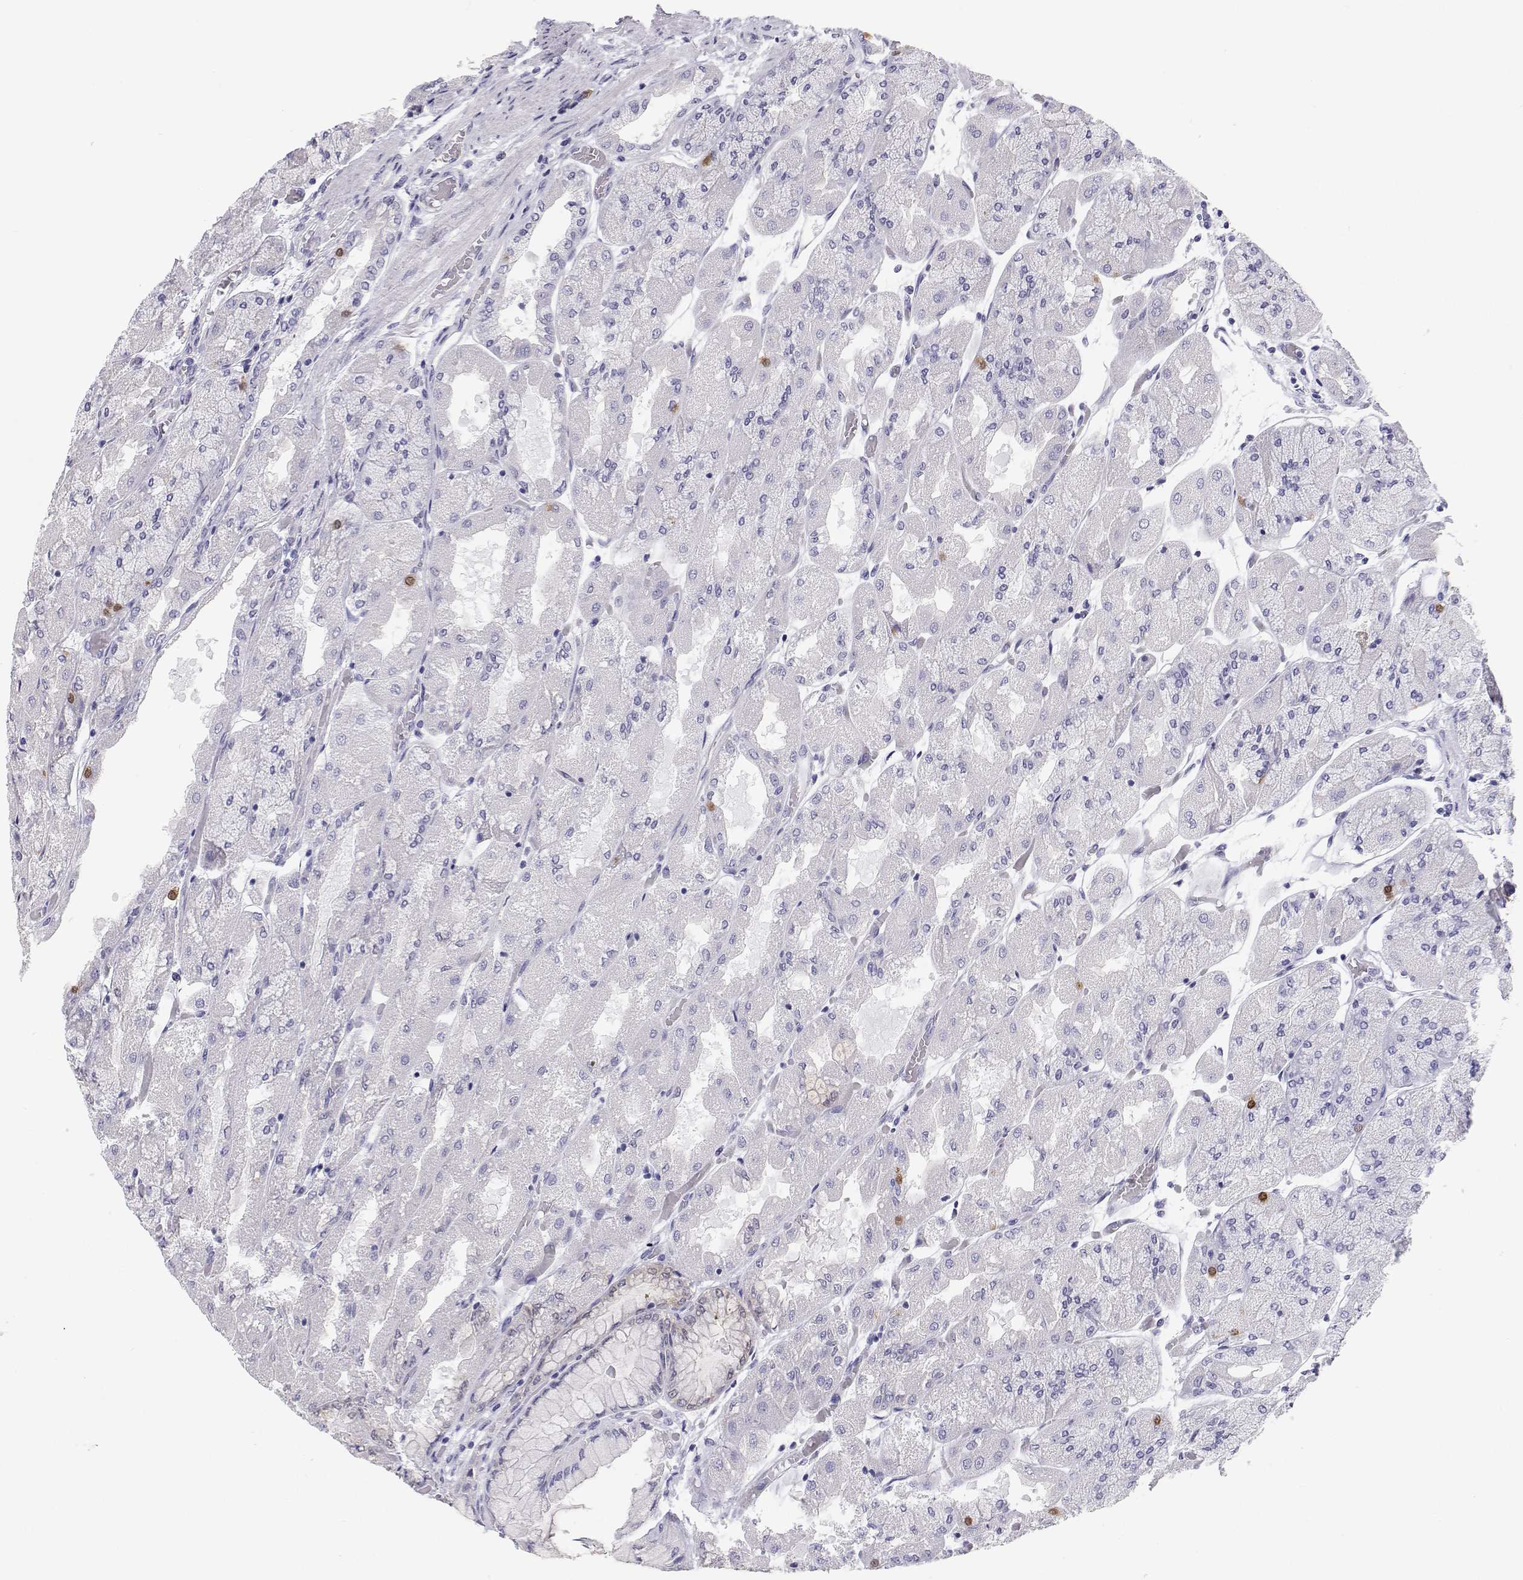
{"staining": {"intensity": "negative", "quantity": "none", "location": "none"}, "tissue": "stomach", "cell_type": "Glandular cells", "image_type": "normal", "snomed": [{"axis": "morphology", "description": "Normal tissue, NOS"}, {"axis": "topography", "description": "Stomach"}], "caption": "Immunohistochemistry (IHC) micrograph of benign stomach: stomach stained with DAB (3,3'-diaminobenzidine) shows no significant protein staining in glandular cells. The staining was performed using DAB to visualize the protein expression in brown, while the nuclei were stained in blue with hematoxylin (Magnification: 20x).", "gene": "BHMT", "patient": {"sex": "female", "age": 61}}